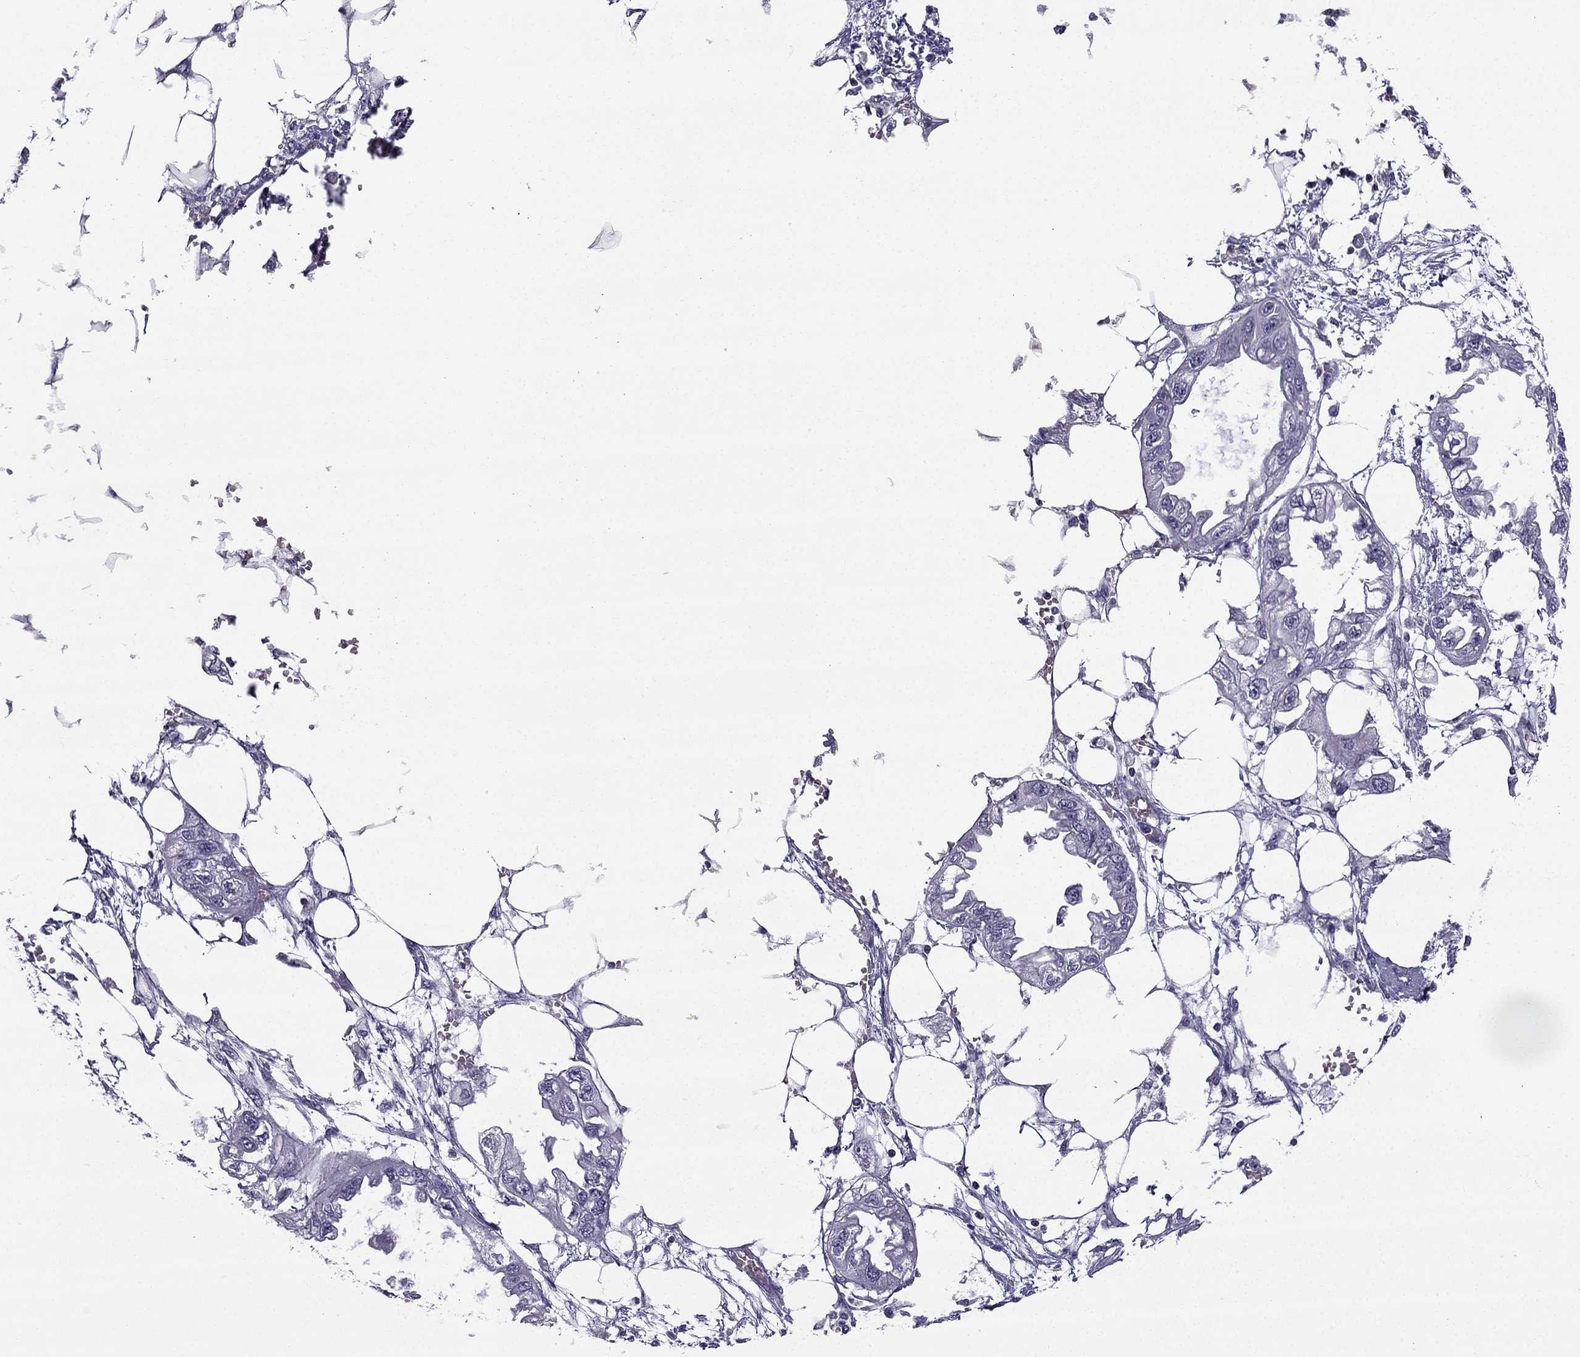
{"staining": {"intensity": "negative", "quantity": "none", "location": "none"}, "tissue": "endometrial cancer", "cell_type": "Tumor cells", "image_type": "cancer", "snomed": [{"axis": "morphology", "description": "Adenocarcinoma, NOS"}, {"axis": "morphology", "description": "Adenocarcinoma, metastatic, NOS"}, {"axis": "topography", "description": "Adipose tissue"}, {"axis": "topography", "description": "Endometrium"}], "caption": "DAB immunohistochemical staining of human metastatic adenocarcinoma (endometrial) shows no significant positivity in tumor cells.", "gene": "CCK", "patient": {"sex": "female", "age": 67}}